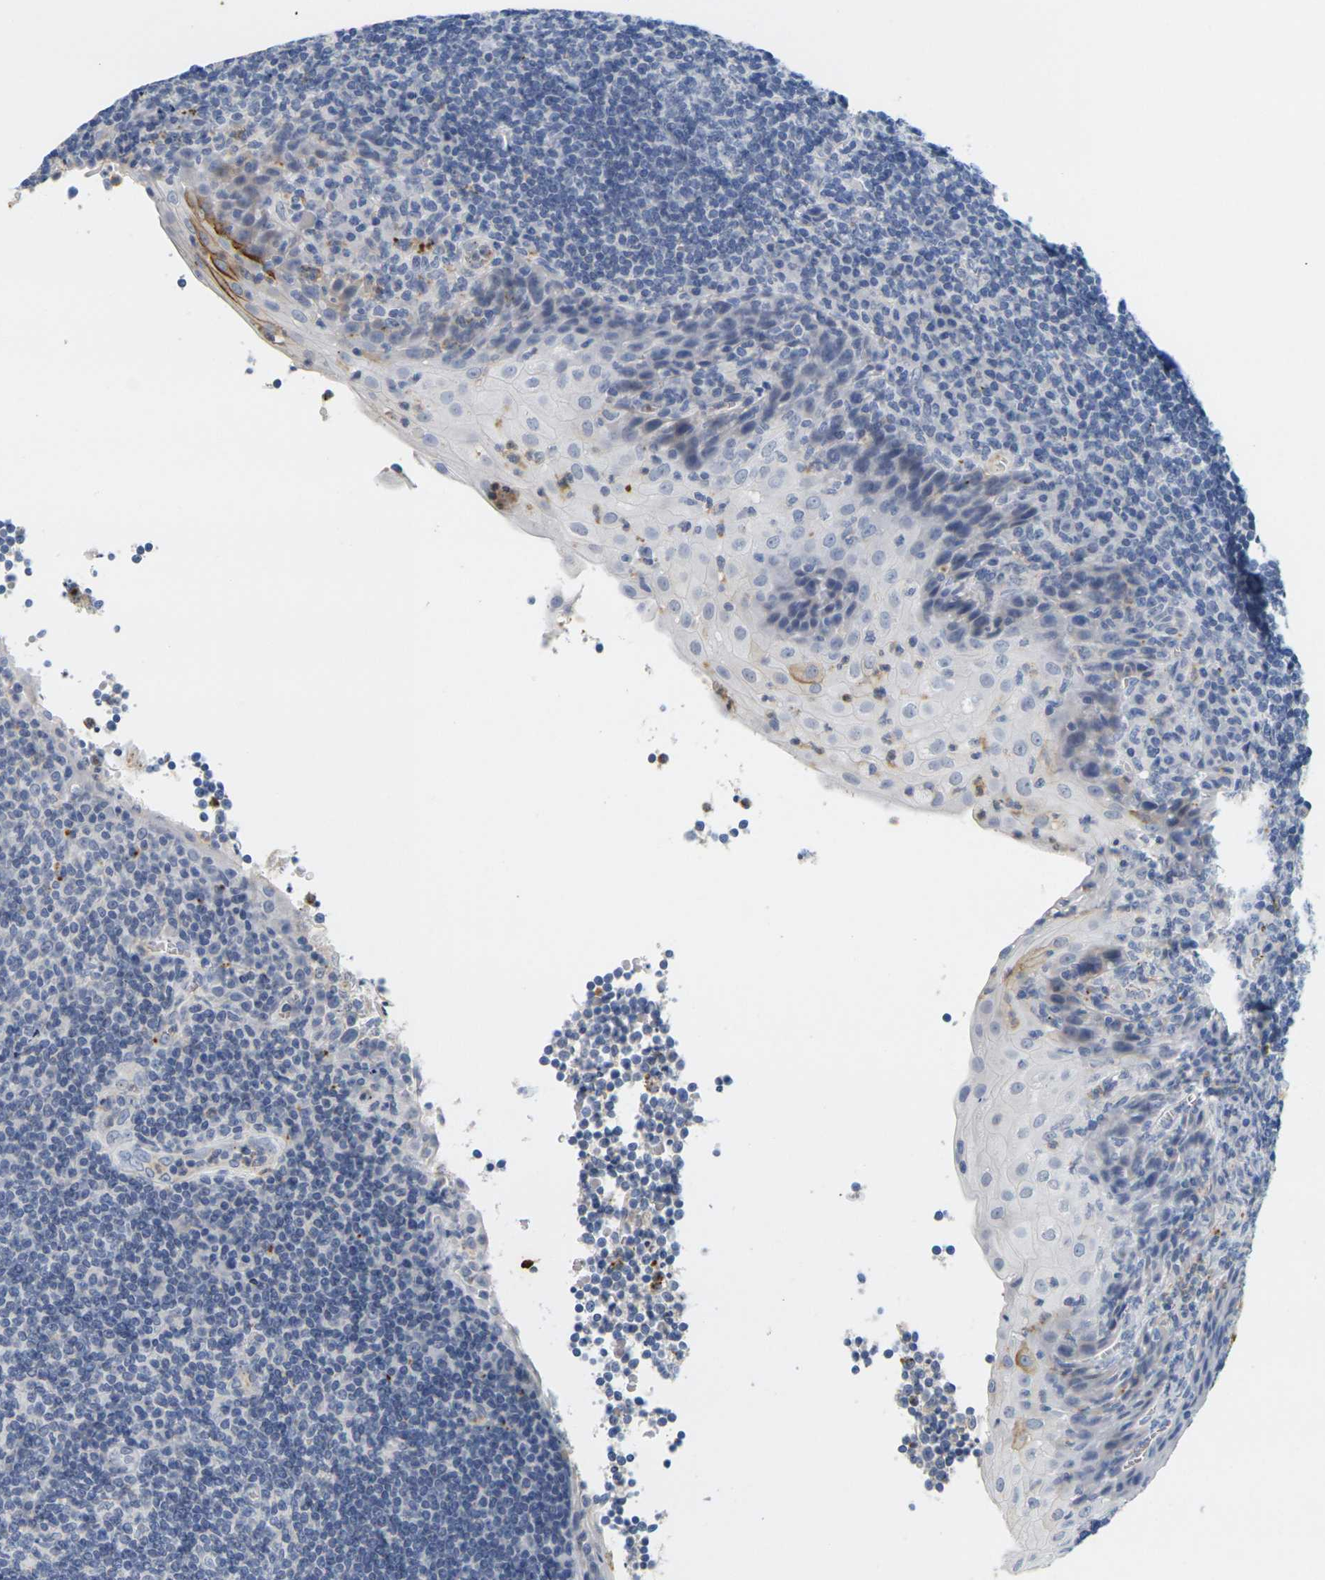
{"staining": {"intensity": "negative", "quantity": "none", "location": "none"}, "tissue": "tonsil", "cell_type": "Germinal center cells", "image_type": "normal", "snomed": [{"axis": "morphology", "description": "Normal tissue, NOS"}, {"axis": "topography", "description": "Tonsil"}], "caption": "Immunohistochemistry of benign human tonsil displays no positivity in germinal center cells. (DAB (3,3'-diaminobenzidine) IHC with hematoxylin counter stain).", "gene": "KLK5", "patient": {"sex": "male", "age": 37}}